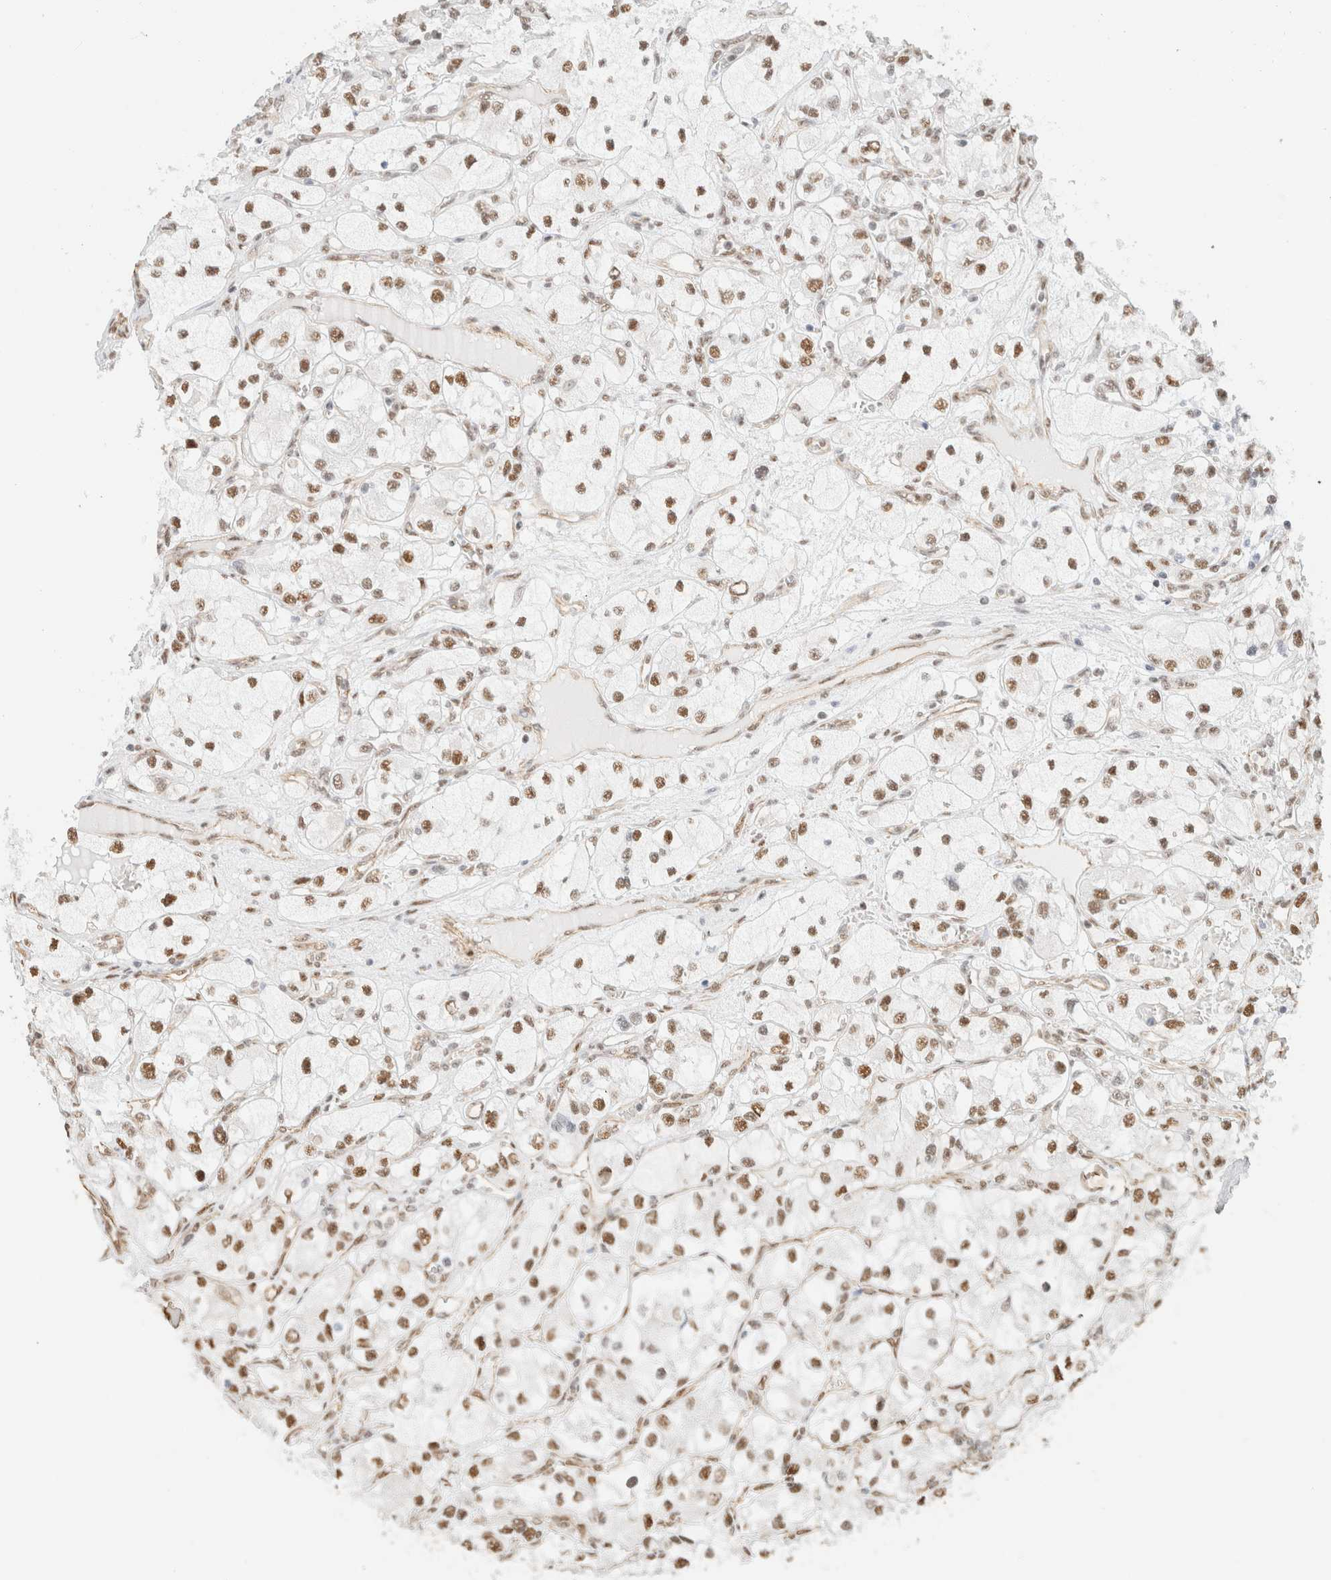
{"staining": {"intensity": "moderate", "quantity": ">75%", "location": "nuclear"}, "tissue": "renal cancer", "cell_type": "Tumor cells", "image_type": "cancer", "snomed": [{"axis": "morphology", "description": "Adenocarcinoma, NOS"}, {"axis": "topography", "description": "Kidney"}], "caption": "This micrograph displays renal cancer (adenocarcinoma) stained with IHC to label a protein in brown. The nuclear of tumor cells show moderate positivity for the protein. Nuclei are counter-stained blue.", "gene": "ARID5A", "patient": {"sex": "female", "age": 57}}